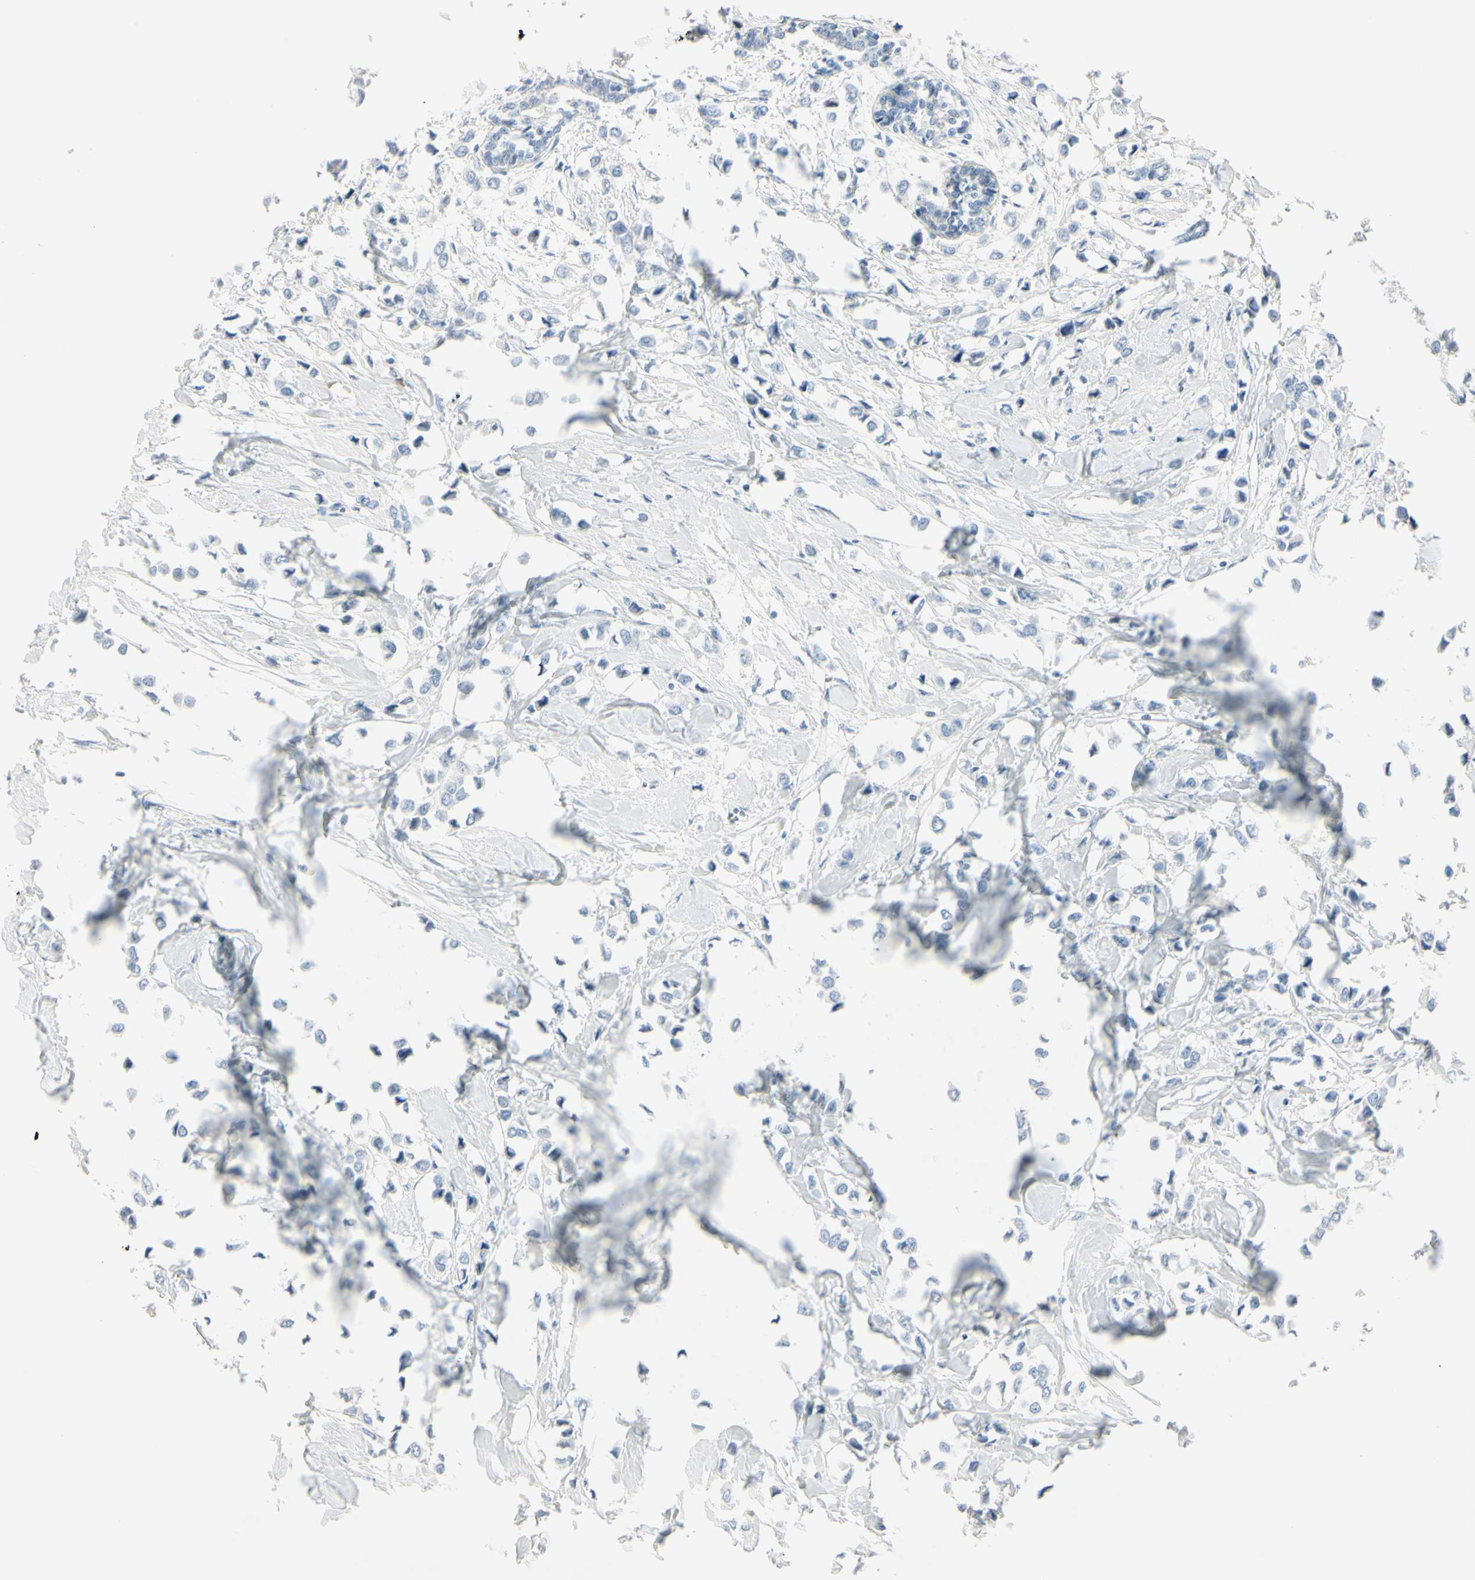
{"staining": {"intensity": "negative", "quantity": "none", "location": "none"}, "tissue": "breast cancer", "cell_type": "Tumor cells", "image_type": "cancer", "snomed": [{"axis": "morphology", "description": "Lobular carcinoma"}, {"axis": "topography", "description": "Breast"}], "caption": "IHC histopathology image of human breast cancer stained for a protein (brown), which shows no staining in tumor cells.", "gene": "ASB9", "patient": {"sex": "female", "age": 51}}